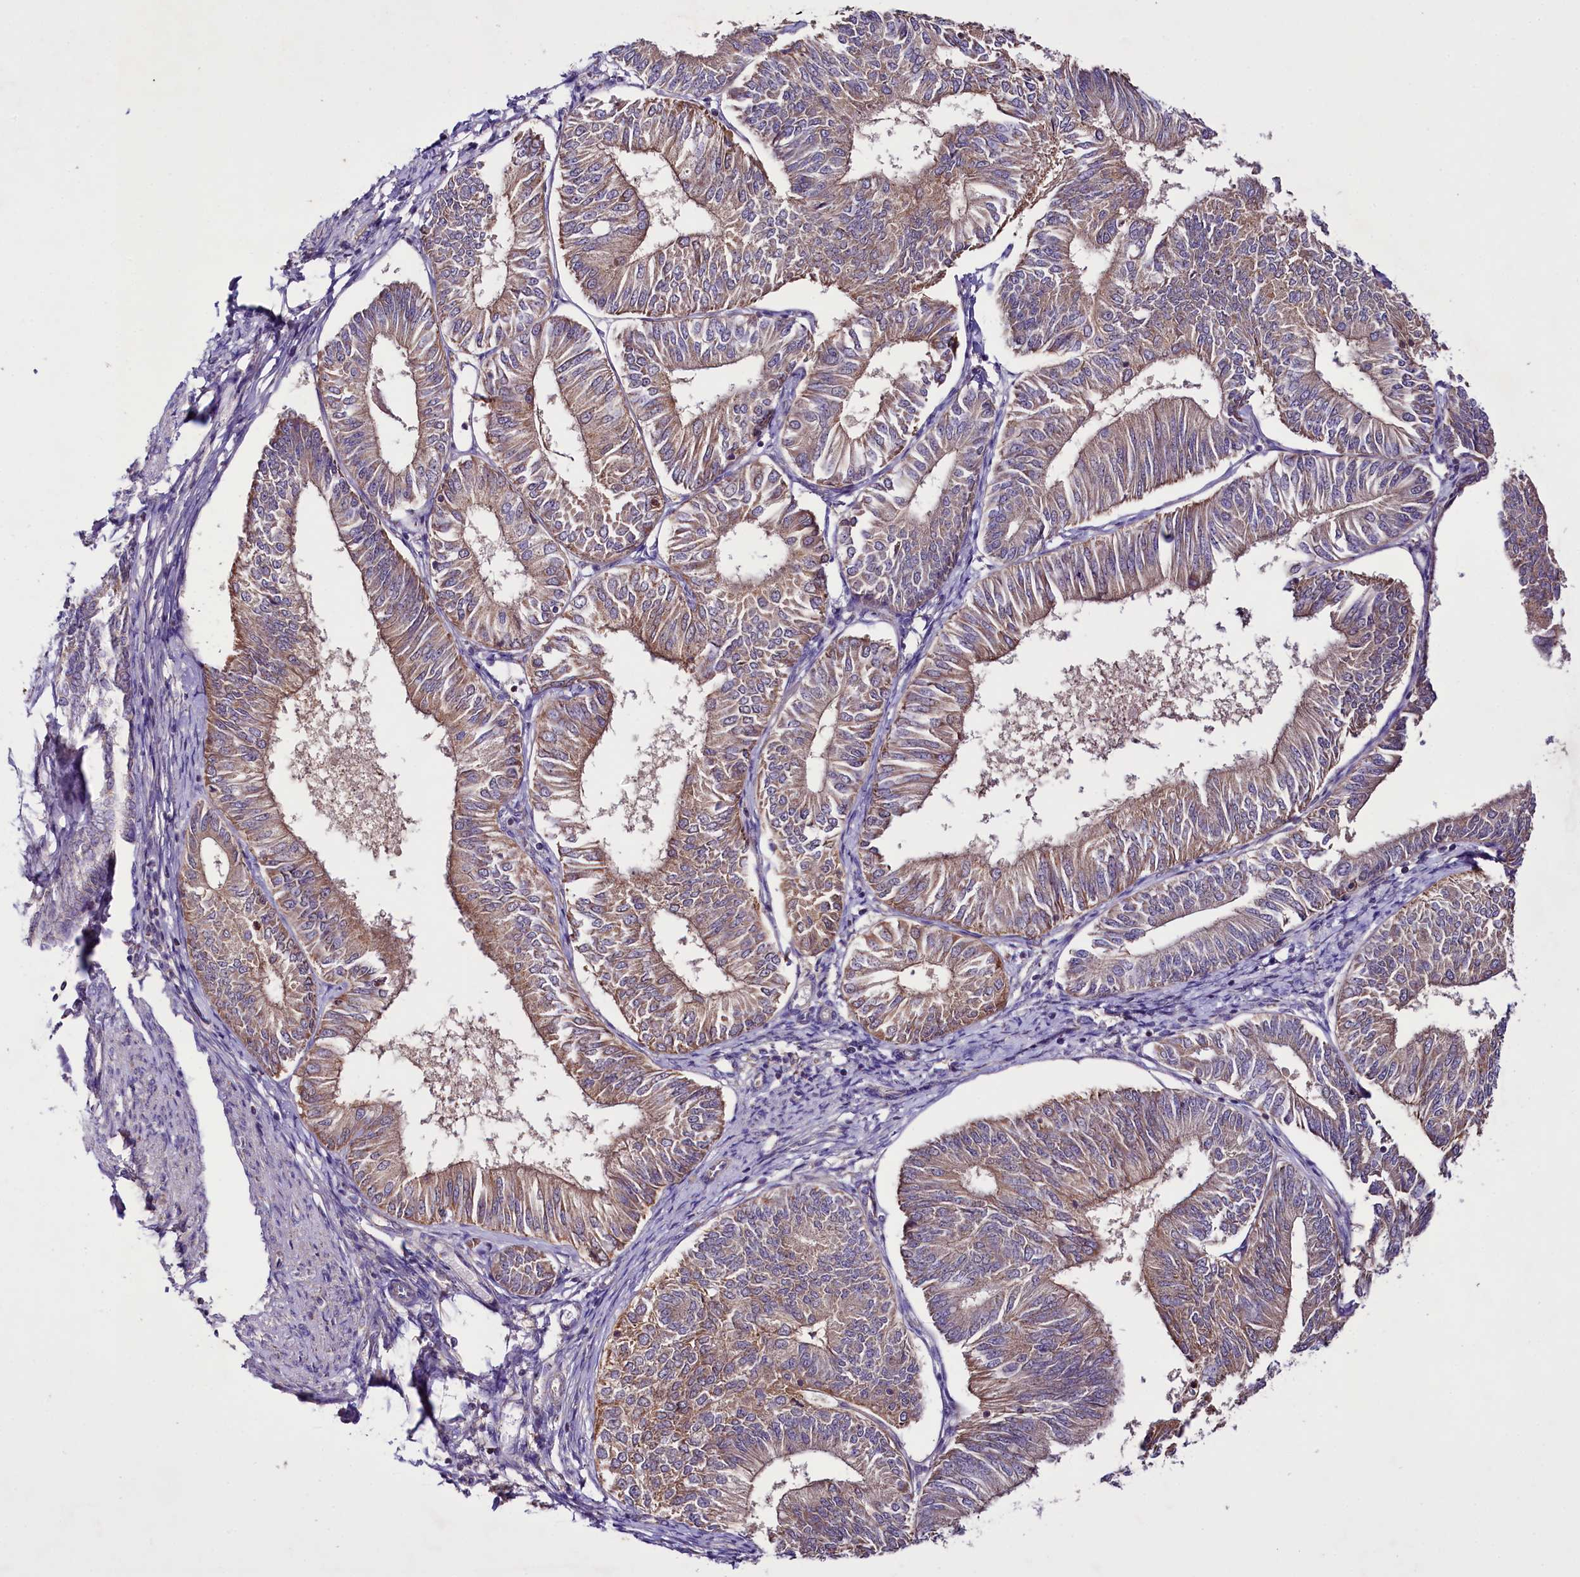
{"staining": {"intensity": "weak", "quantity": ">75%", "location": "cytoplasmic/membranous"}, "tissue": "endometrial cancer", "cell_type": "Tumor cells", "image_type": "cancer", "snomed": [{"axis": "morphology", "description": "Adenocarcinoma, NOS"}, {"axis": "topography", "description": "Endometrium"}], "caption": "A micrograph of endometrial adenocarcinoma stained for a protein shows weak cytoplasmic/membranous brown staining in tumor cells. (brown staining indicates protein expression, while blue staining denotes nuclei).", "gene": "ZNF45", "patient": {"sex": "female", "age": 58}}